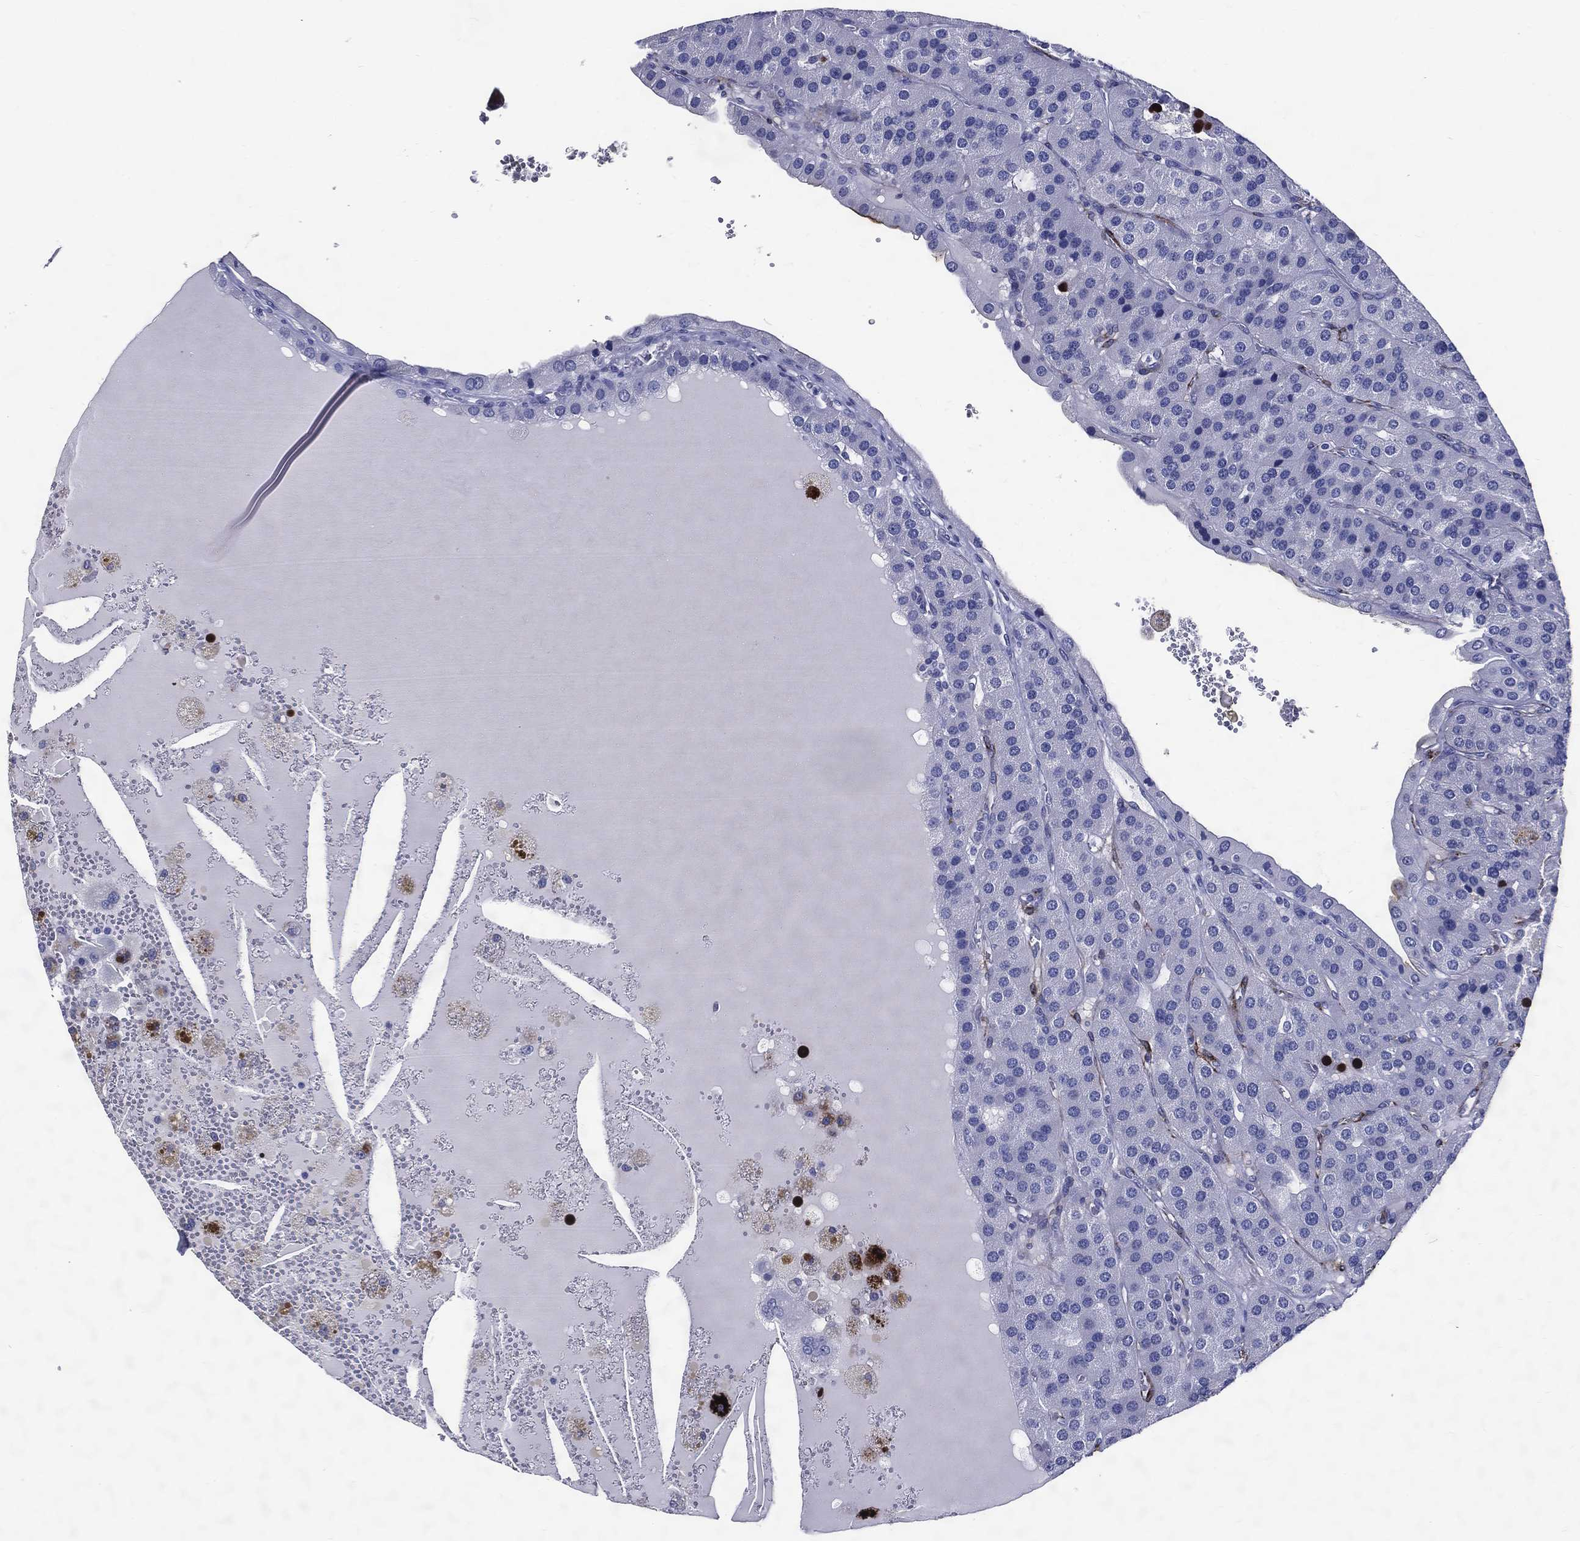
{"staining": {"intensity": "negative", "quantity": "none", "location": "none"}, "tissue": "parathyroid gland", "cell_type": "Glandular cells", "image_type": "normal", "snomed": [{"axis": "morphology", "description": "Normal tissue, NOS"}, {"axis": "morphology", "description": "Adenoma, NOS"}, {"axis": "topography", "description": "Parathyroid gland"}], "caption": "High magnification brightfield microscopy of benign parathyroid gland stained with DAB (brown) and counterstained with hematoxylin (blue): glandular cells show no significant staining.", "gene": "ACE2", "patient": {"sex": "female", "age": 86}}